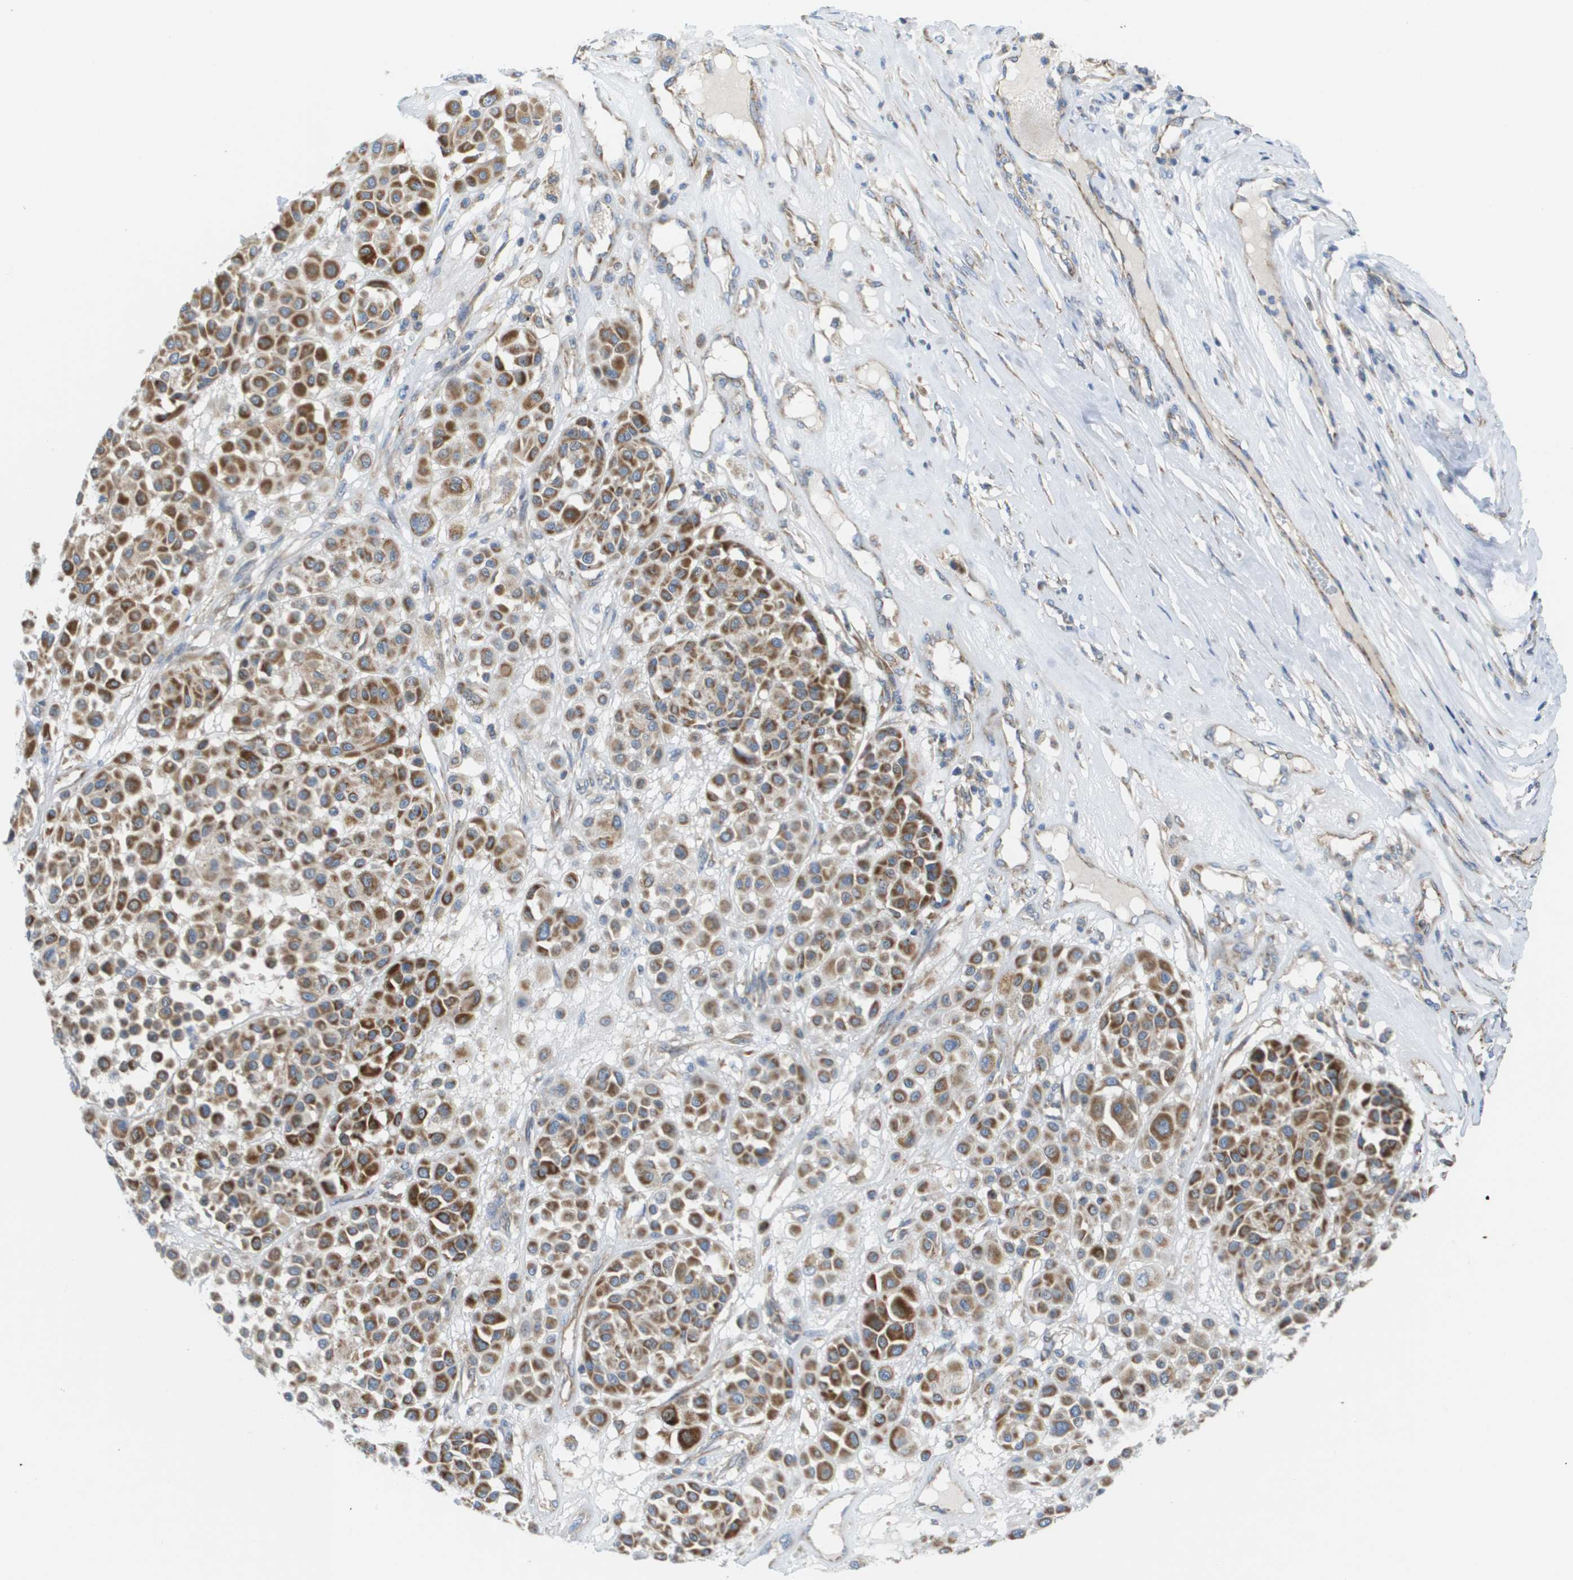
{"staining": {"intensity": "strong", "quantity": ">75%", "location": "cytoplasmic/membranous"}, "tissue": "melanoma", "cell_type": "Tumor cells", "image_type": "cancer", "snomed": [{"axis": "morphology", "description": "Malignant melanoma, Metastatic site"}, {"axis": "topography", "description": "Soft tissue"}], "caption": "Immunohistochemical staining of human melanoma exhibits strong cytoplasmic/membranous protein staining in approximately >75% of tumor cells.", "gene": "FIS1", "patient": {"sex": "male", "age": 41}}